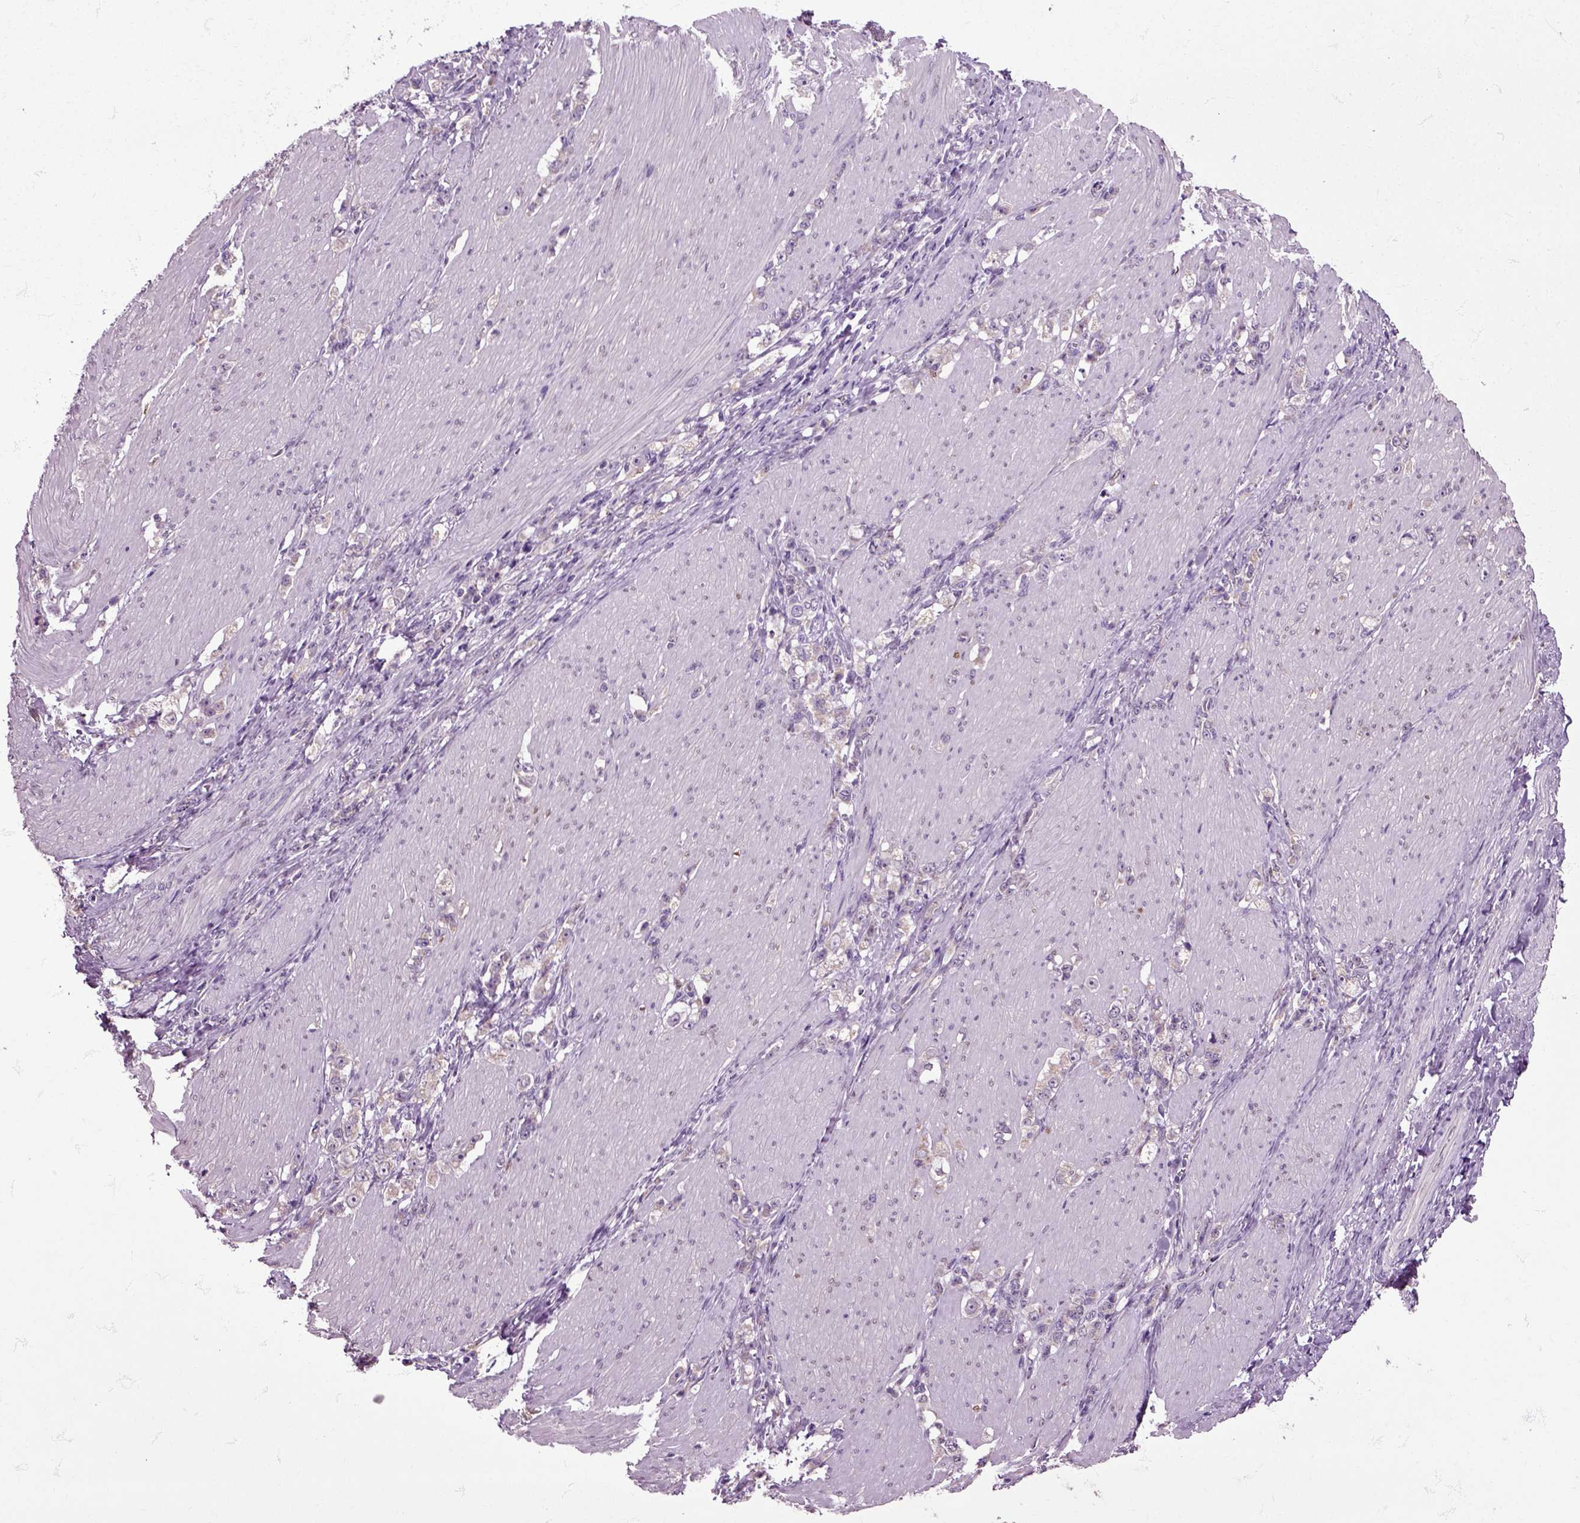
{"staining": {"intensity": "negative", "quantity": "none", "location": "none"}, "tissue": "stomach cancer", "cell_type": "Tumor cells", "image_type": "cancer", "snomed": [{"axis": "morphology", "description": "Adenocarcinoma, NOS"}, {"axis": "topography", "description": "Stomach, lower"}], "caption": "DAB (3,3'-diaminobenzidine) immunohistochemical staining of human stomach cancer shows no significant staining in tumor cells.", "gene": "HSPA2", "patient": {"sex": "male", "age": 88}}